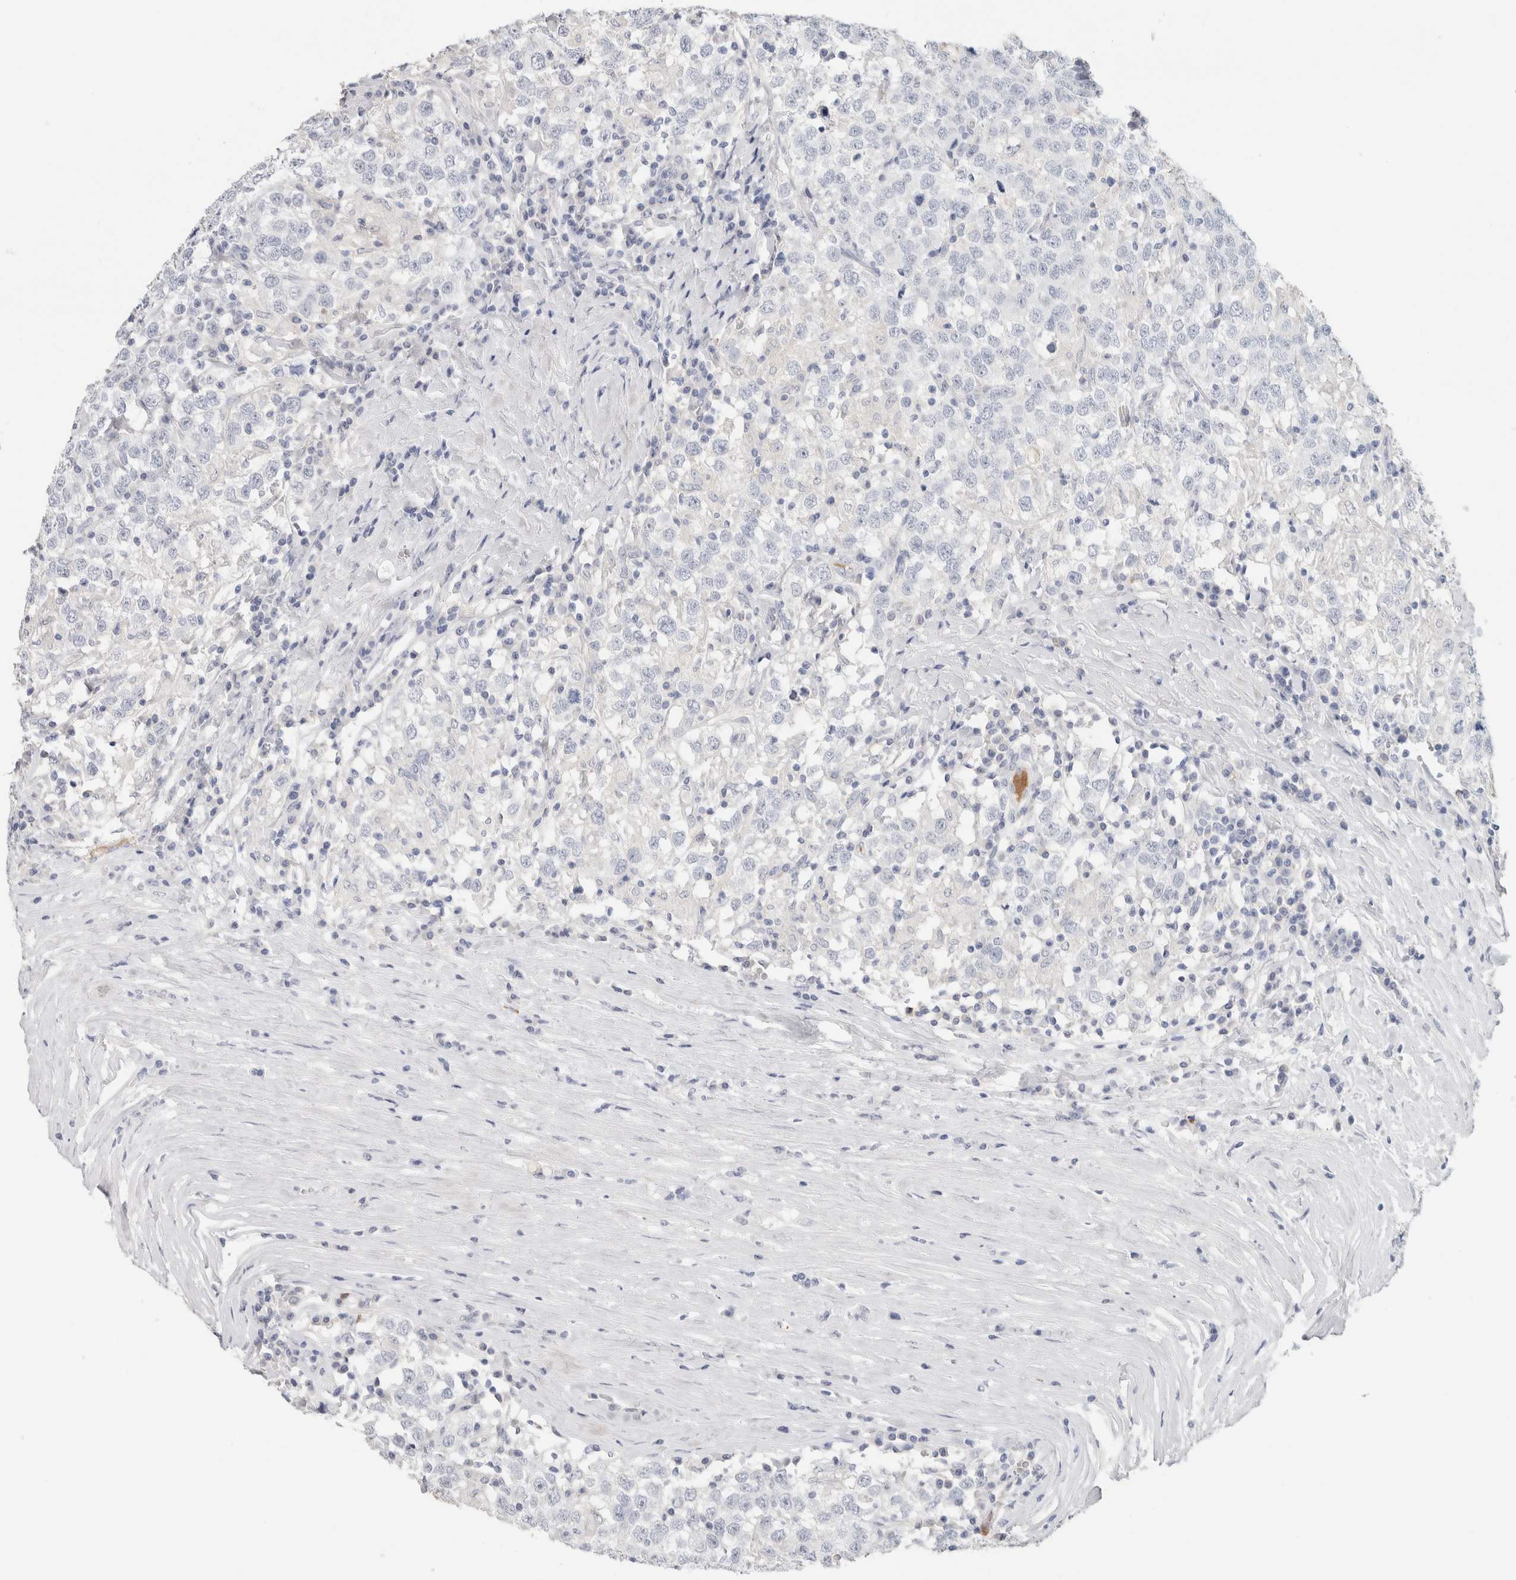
{"staining": {"intensity": "negative", "quantity": "none", "location": "none"}, "tissue": "testis cancer", "cell_type": "Tumor cells", "image_type": "cancer", "snomed": [{"axis": "morphology", "description": "Seminoma, NOS"}, {"axis": "topography", "description": "Testis"}], "caption": "Immunohistochemical staining of human testis cancer (seminoma) exhibits no significant positivity in tumor cells.", "gene": "IL6", "patient": {"sex": "male", "age": 41}}